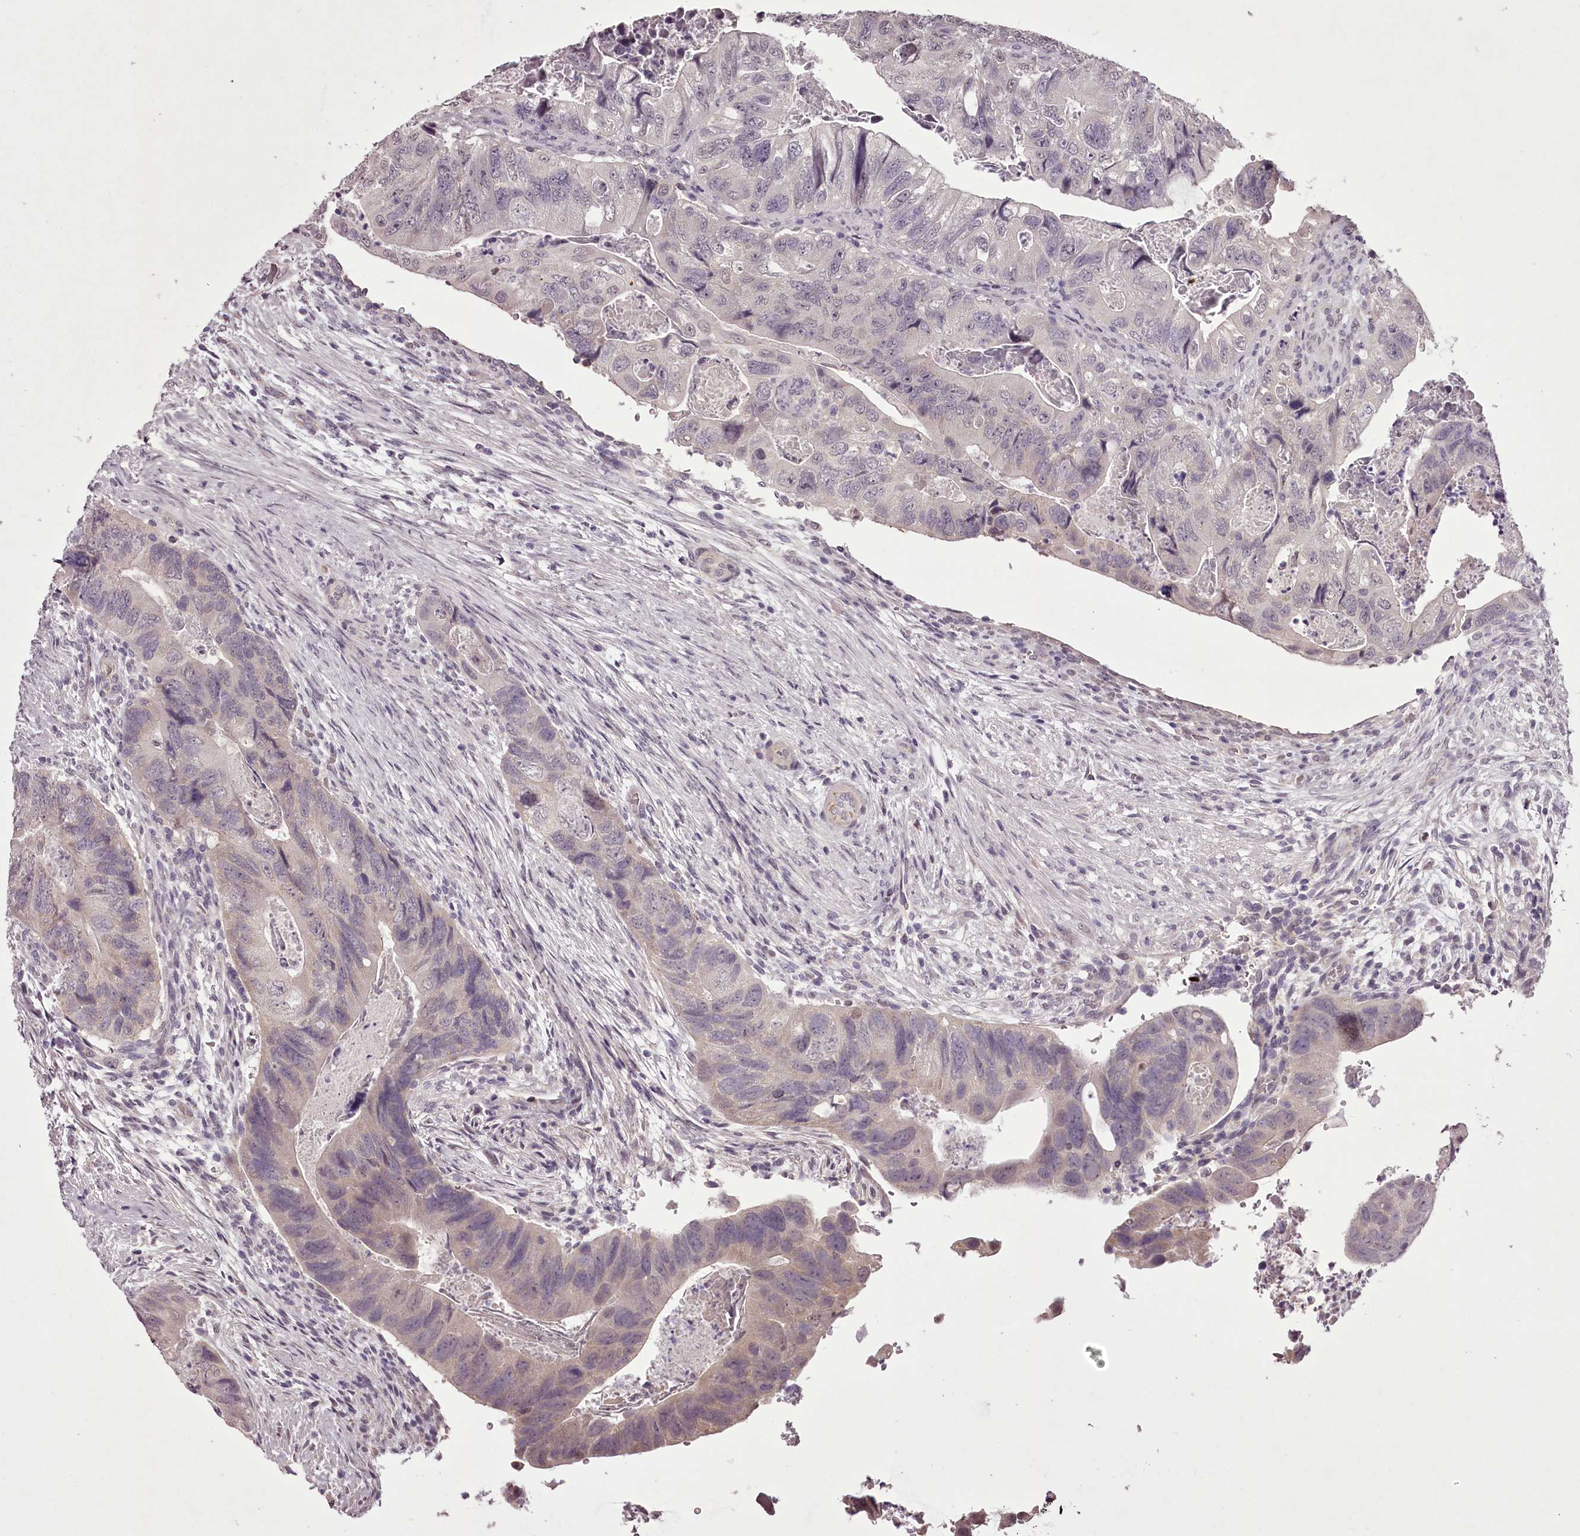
{"staining": {"intensity": "weak", "quantity": "<25%", "location": "cytoplasmic/membranous"}, "tissue": "colorectal cancer", "cell_type": "Tumor cells", "image_type": "cancer", "snomed": [{"axis": "morphology", "description": "Adenocarcinoma, NOS"}, {"axis": "topography", "description": "Rectum"}], "caption": "DAB immunohistochemical staining of colorectal cancer (adenocarcinoma) exhibits no significant staining in tumor cells.", "gene": "C1orf56", "patient": {"sex": "male", "age": 63}}